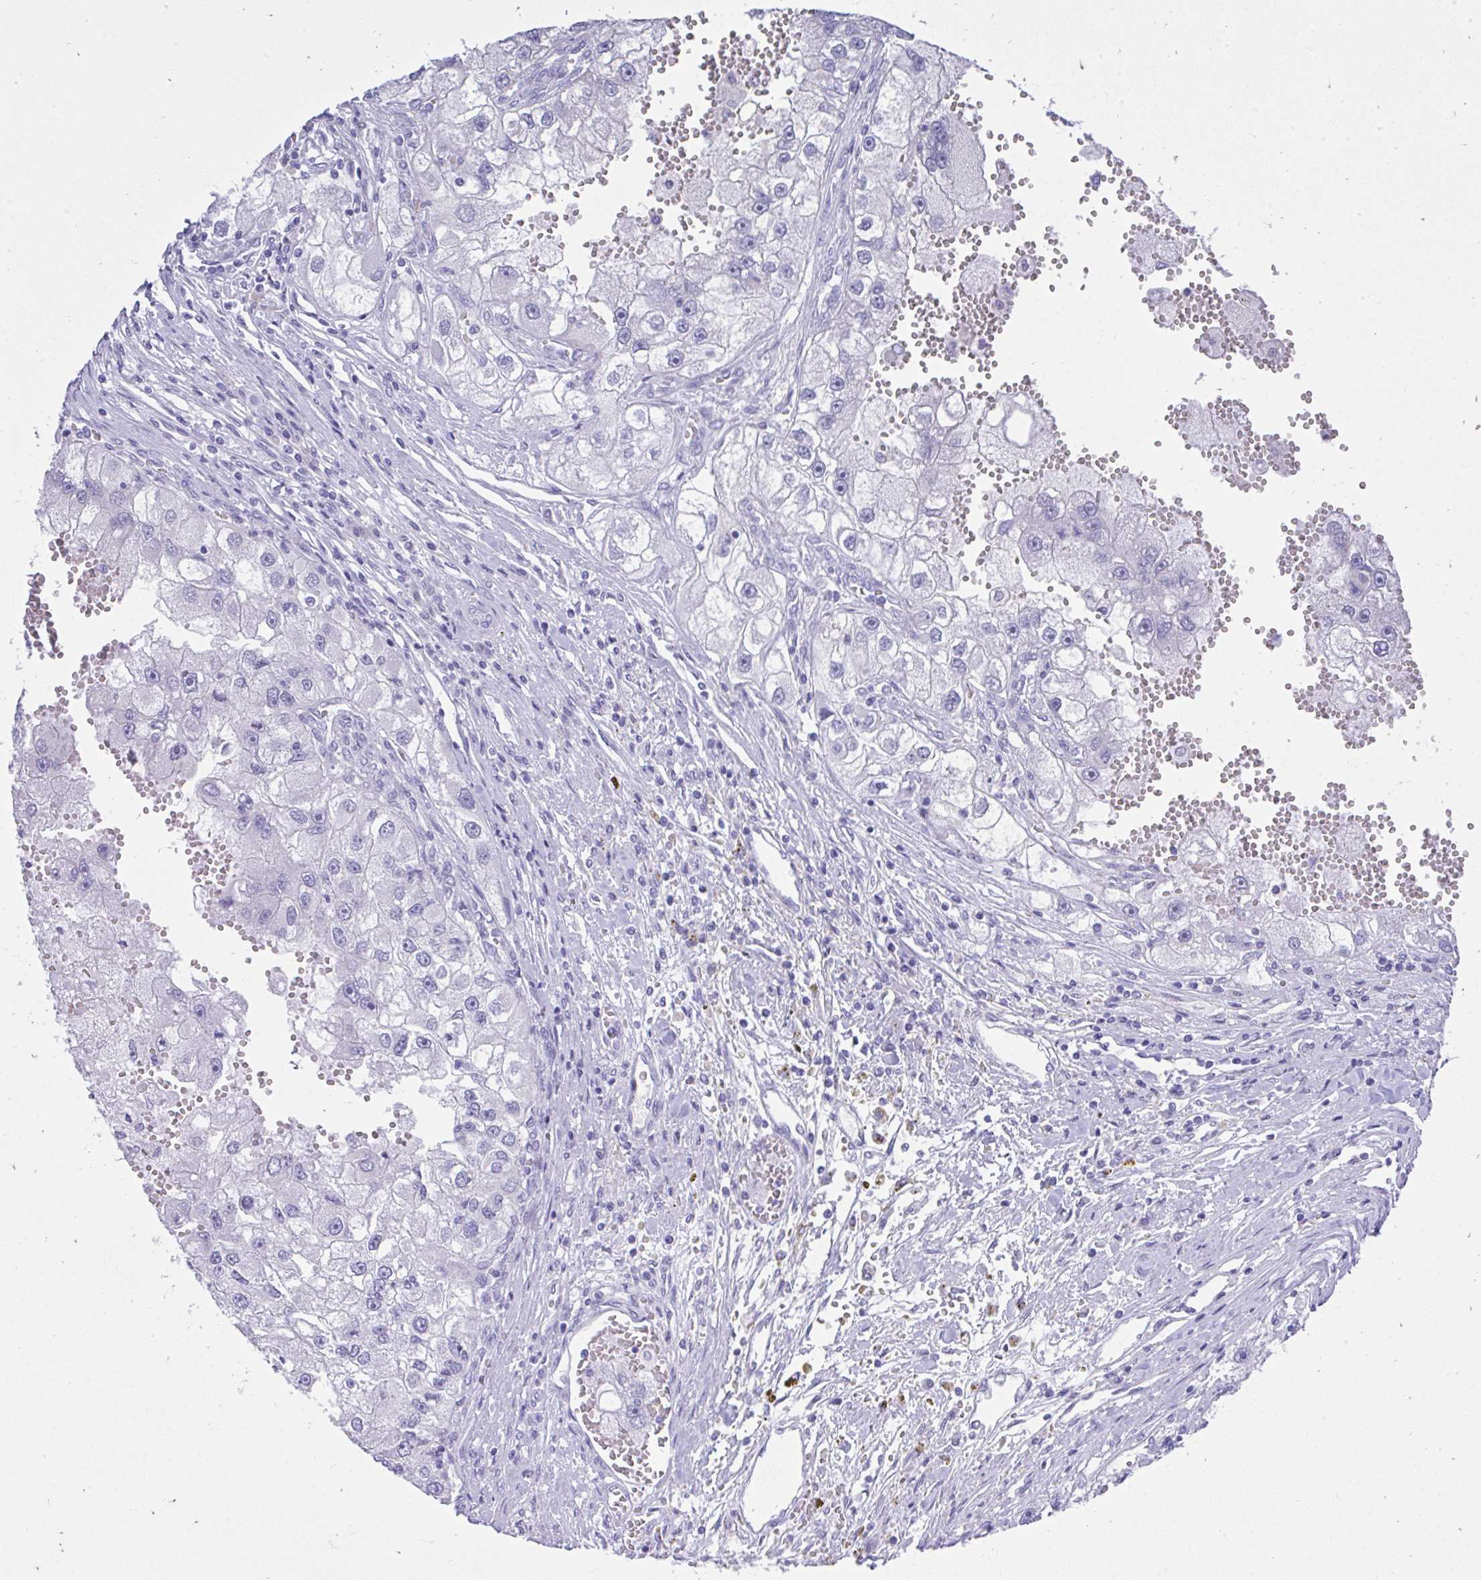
{"staining": {"intensity": "negative", "quantity": "none", "location": "none"}, "tissue": "renal cancer", "cell_type": "Tumor cells", "image_type": "cancer", "snomed": [{"axis": "morphology", "description": "Adenocarcinoma, NOS"}, {"axis": "topography", "description": "Kidney"}], "caption": "Micrograph shows no protein positivity in tumor cells of renal cancer tissue. Nuclei are stained in blue.", "gene": "MS4A12", "patient": {"sex": "male", "age": 63}}